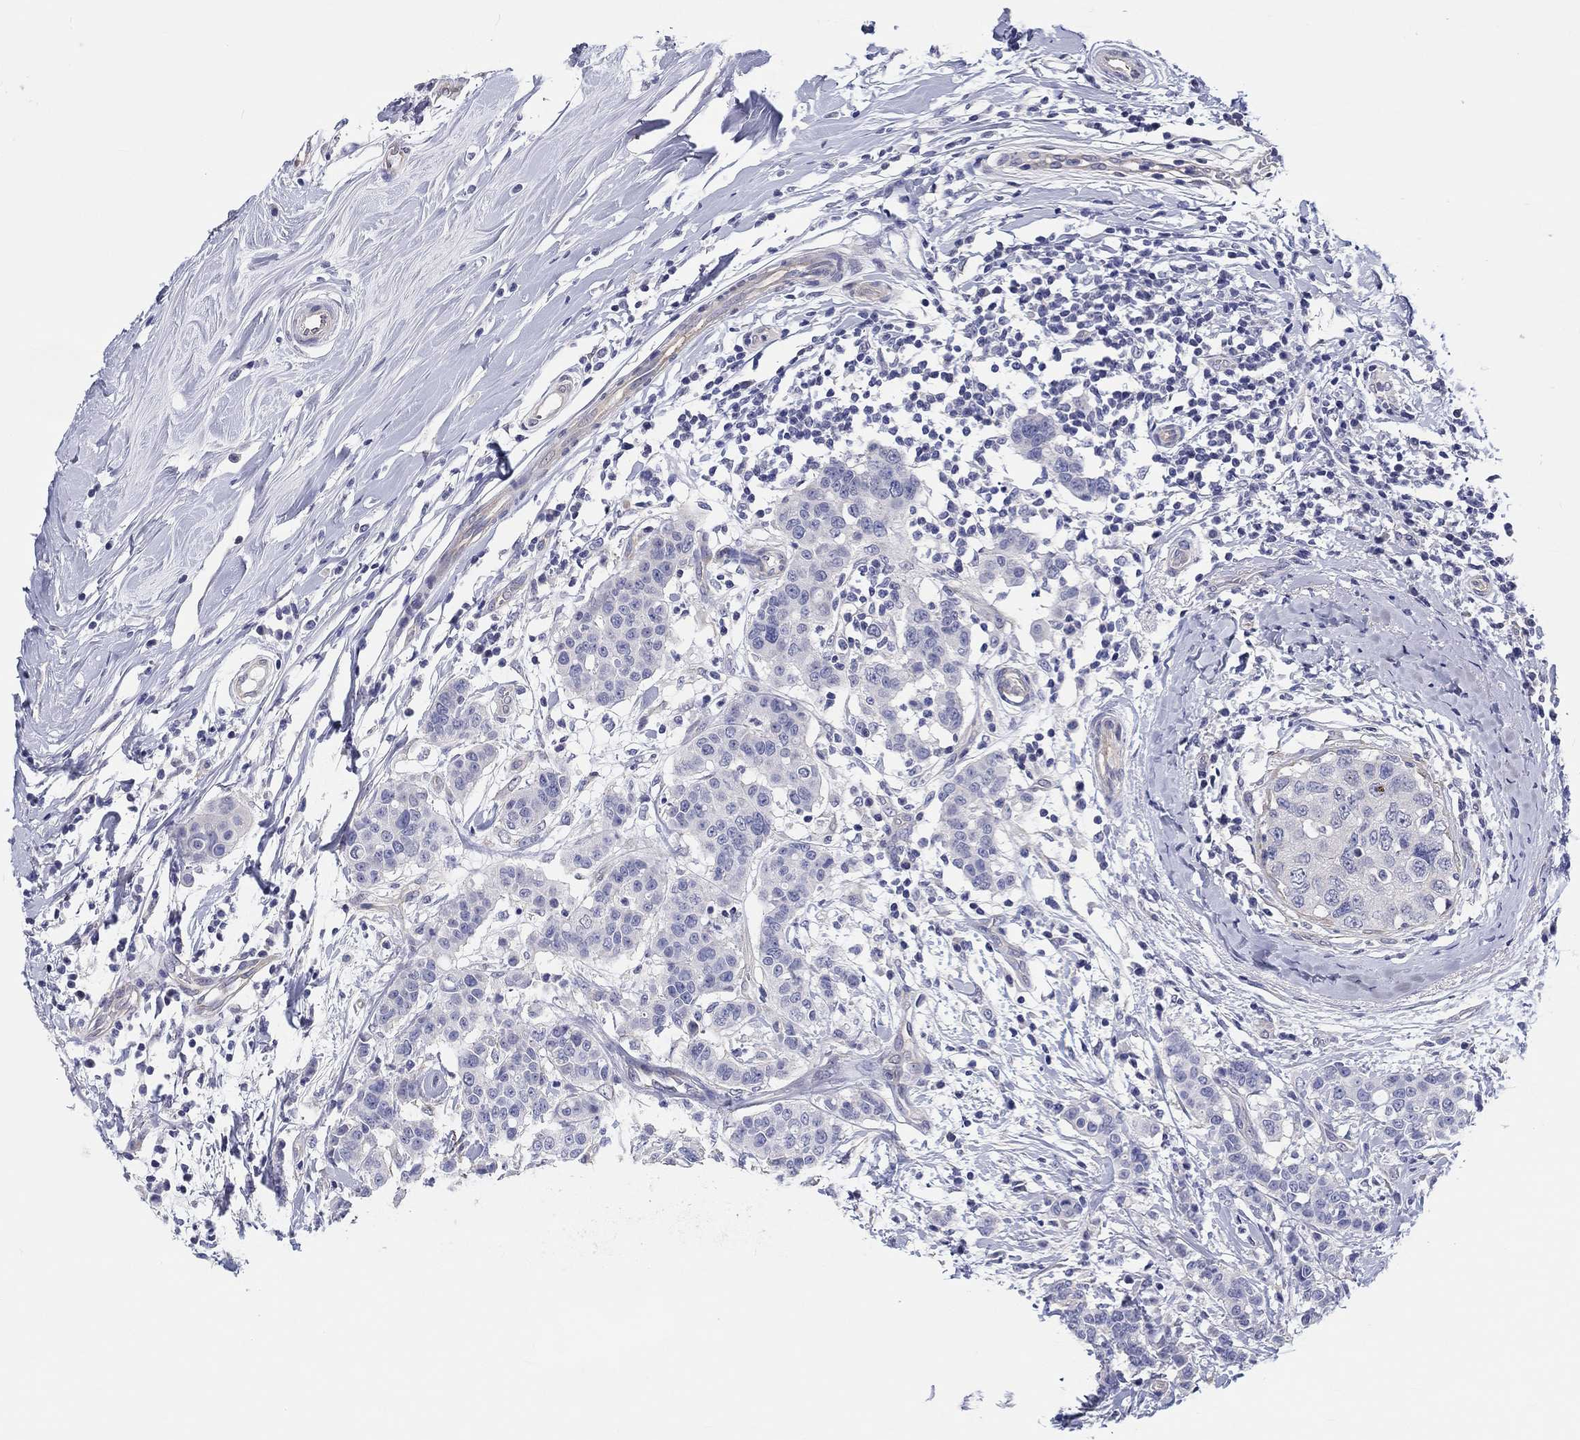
{"staining": {"intensity": "negative", "quantity": "none", "location": "none"}, "tissue": "breast cancer", "cell_type": "Tumor cells", "image_type": "cancer", "snomed": [{"axis": "morphology", "description": "Duct carcinoma"}, {"axis": "topography", "description": "Breast"}], "caption": "There is no significant expression in tumor cells of breast invasive ductal carcinoma.", "gene": "CRYGD", "patient": {"sex": "female", "age": 27}}